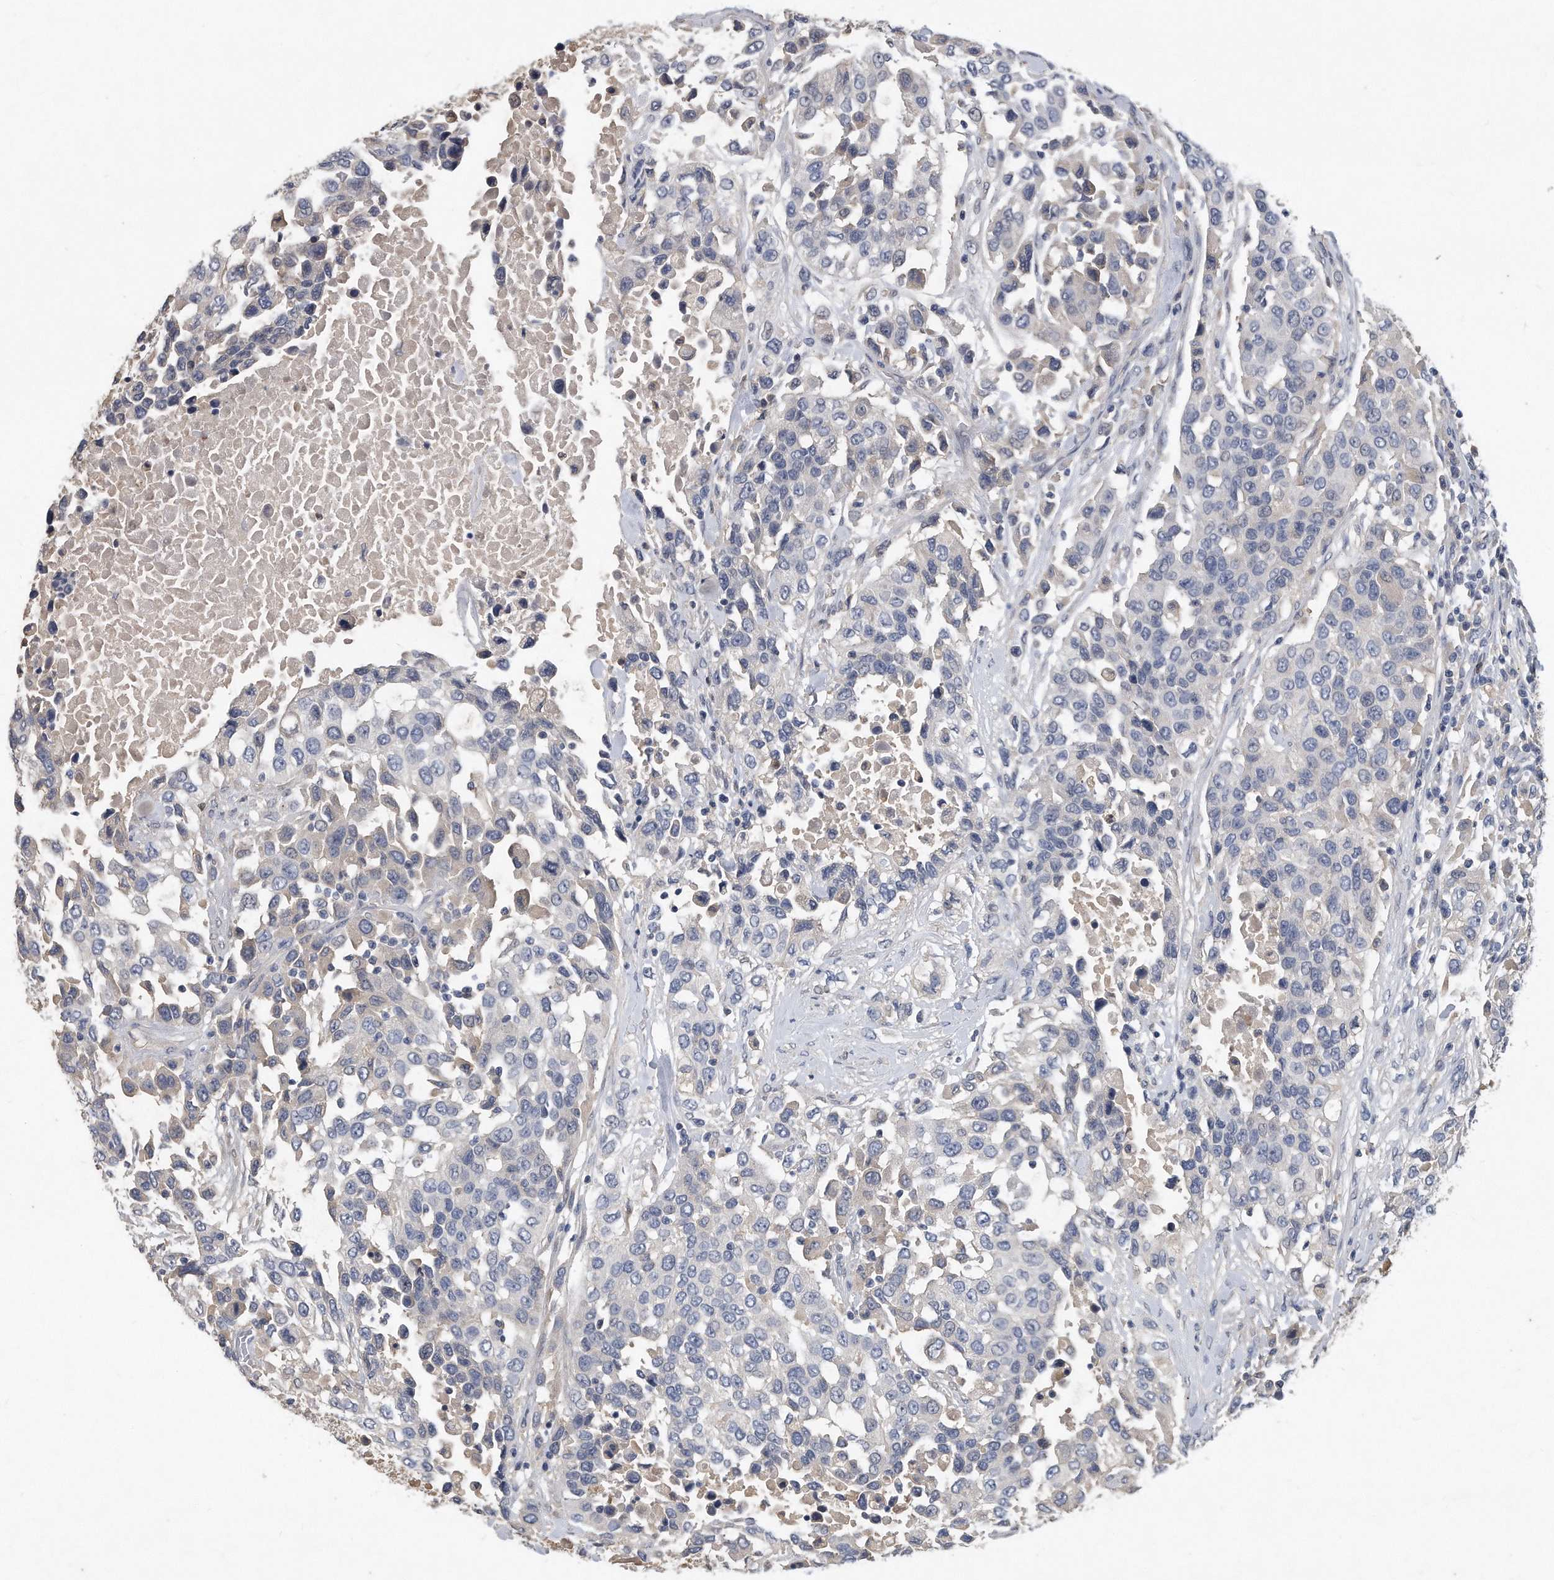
{"staining": {"intensity": "negative", "quantity": "none", "location": "none"}, "tissue": "urothelial cancer", "cell_type": "Tumor cells", "image_type": "cancer", "snomed": [{"axis": "morphology", "description": "Urothelial carcinoma, High grade"}, {"axis": "topography", "description": "Urinary bladder"}], "caption": "A micrograph of urothelial cancer stained for a protein shows no brown staining in tumor cells.", "gene": "HOMER3", "patient": {"sex": "female", "age": 80}}